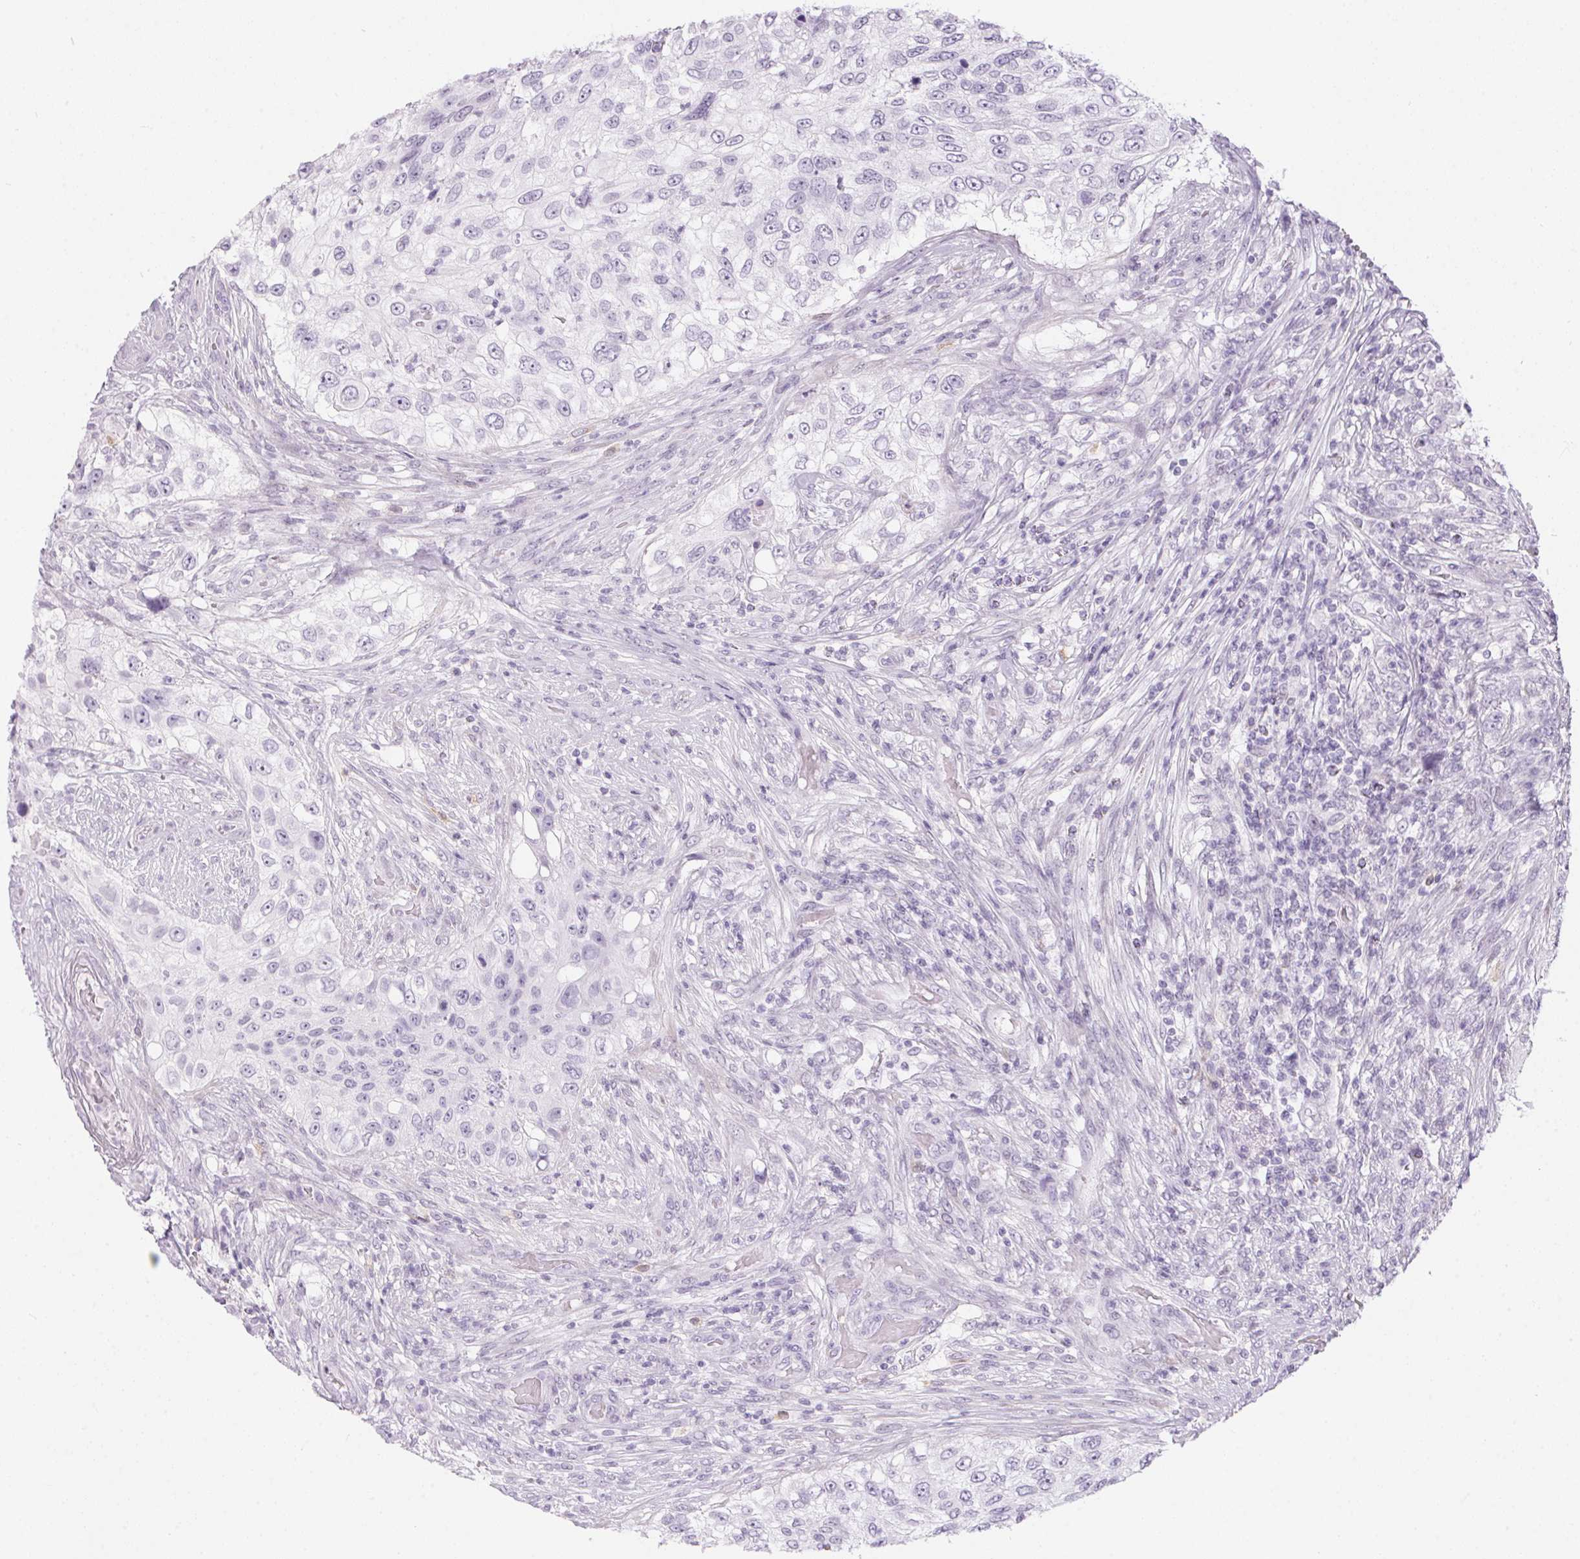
{"staining": {"intensity": "negative", "quantity": "none", "location": "none"}, "tissue": "urothelial cancer", "cell_type": "Tumor cells", "image_type": "cancer", "snomed": [{"axis": "morphology", "description": "Urothelial carcinoma, High grade"}, {"axis": "topography", "description": "Urinary bladder"}], "caption": "Immunohistochemistry of urothelial carcinoma (high-grade) reveals no expression in tumor cells. (Stains: DAB (3,3'-diaminobenzidine) immunohistochemistry (IHC) with hematoxylin counter stain, Microscopy: brightfield microscopy at high magnification).", "gene": "CADPS", "patient": {"sex": "female", "age": 60}}